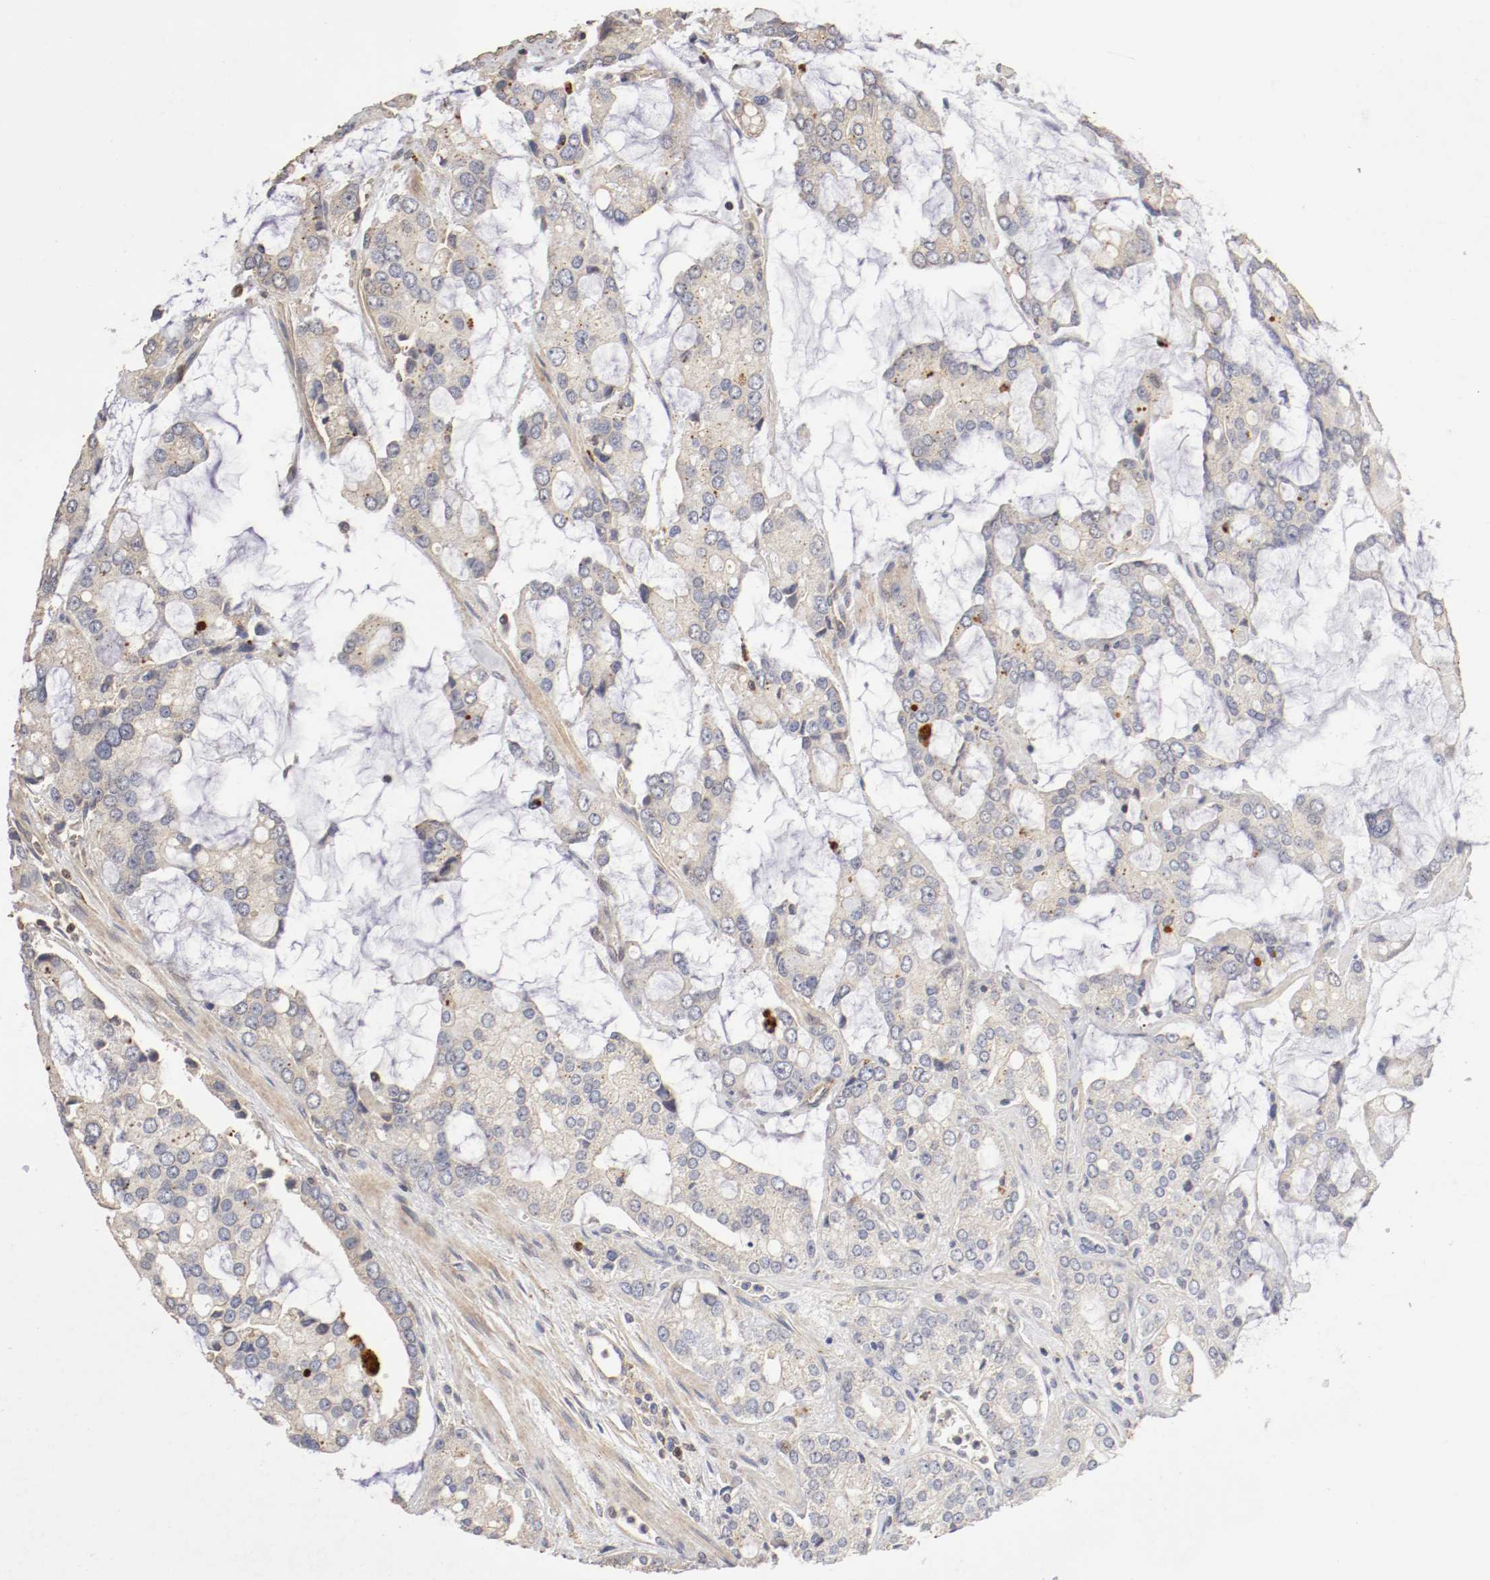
{"staining": {"intensity": "weak", "quantity": "25%-75%", "location": "cytoplasmic/membranous"}, "tissue": "prostate cancer", "cell_type": "Tumor cells", "image_type": "cancer", "snomed": [{"axis": "morphology", "description": "Adenocarcinoma, High grade"}, {"axis": "topography", "description": "Prostate"}], "caption": "This is an image of IHC staining of prostate adenocarcinoma (high-grade), which shows weak expression in the cytoplasmic/membranous of tumor cells.", "gene": "CDK6", "patient": {"sex": "male", "age": 67}}